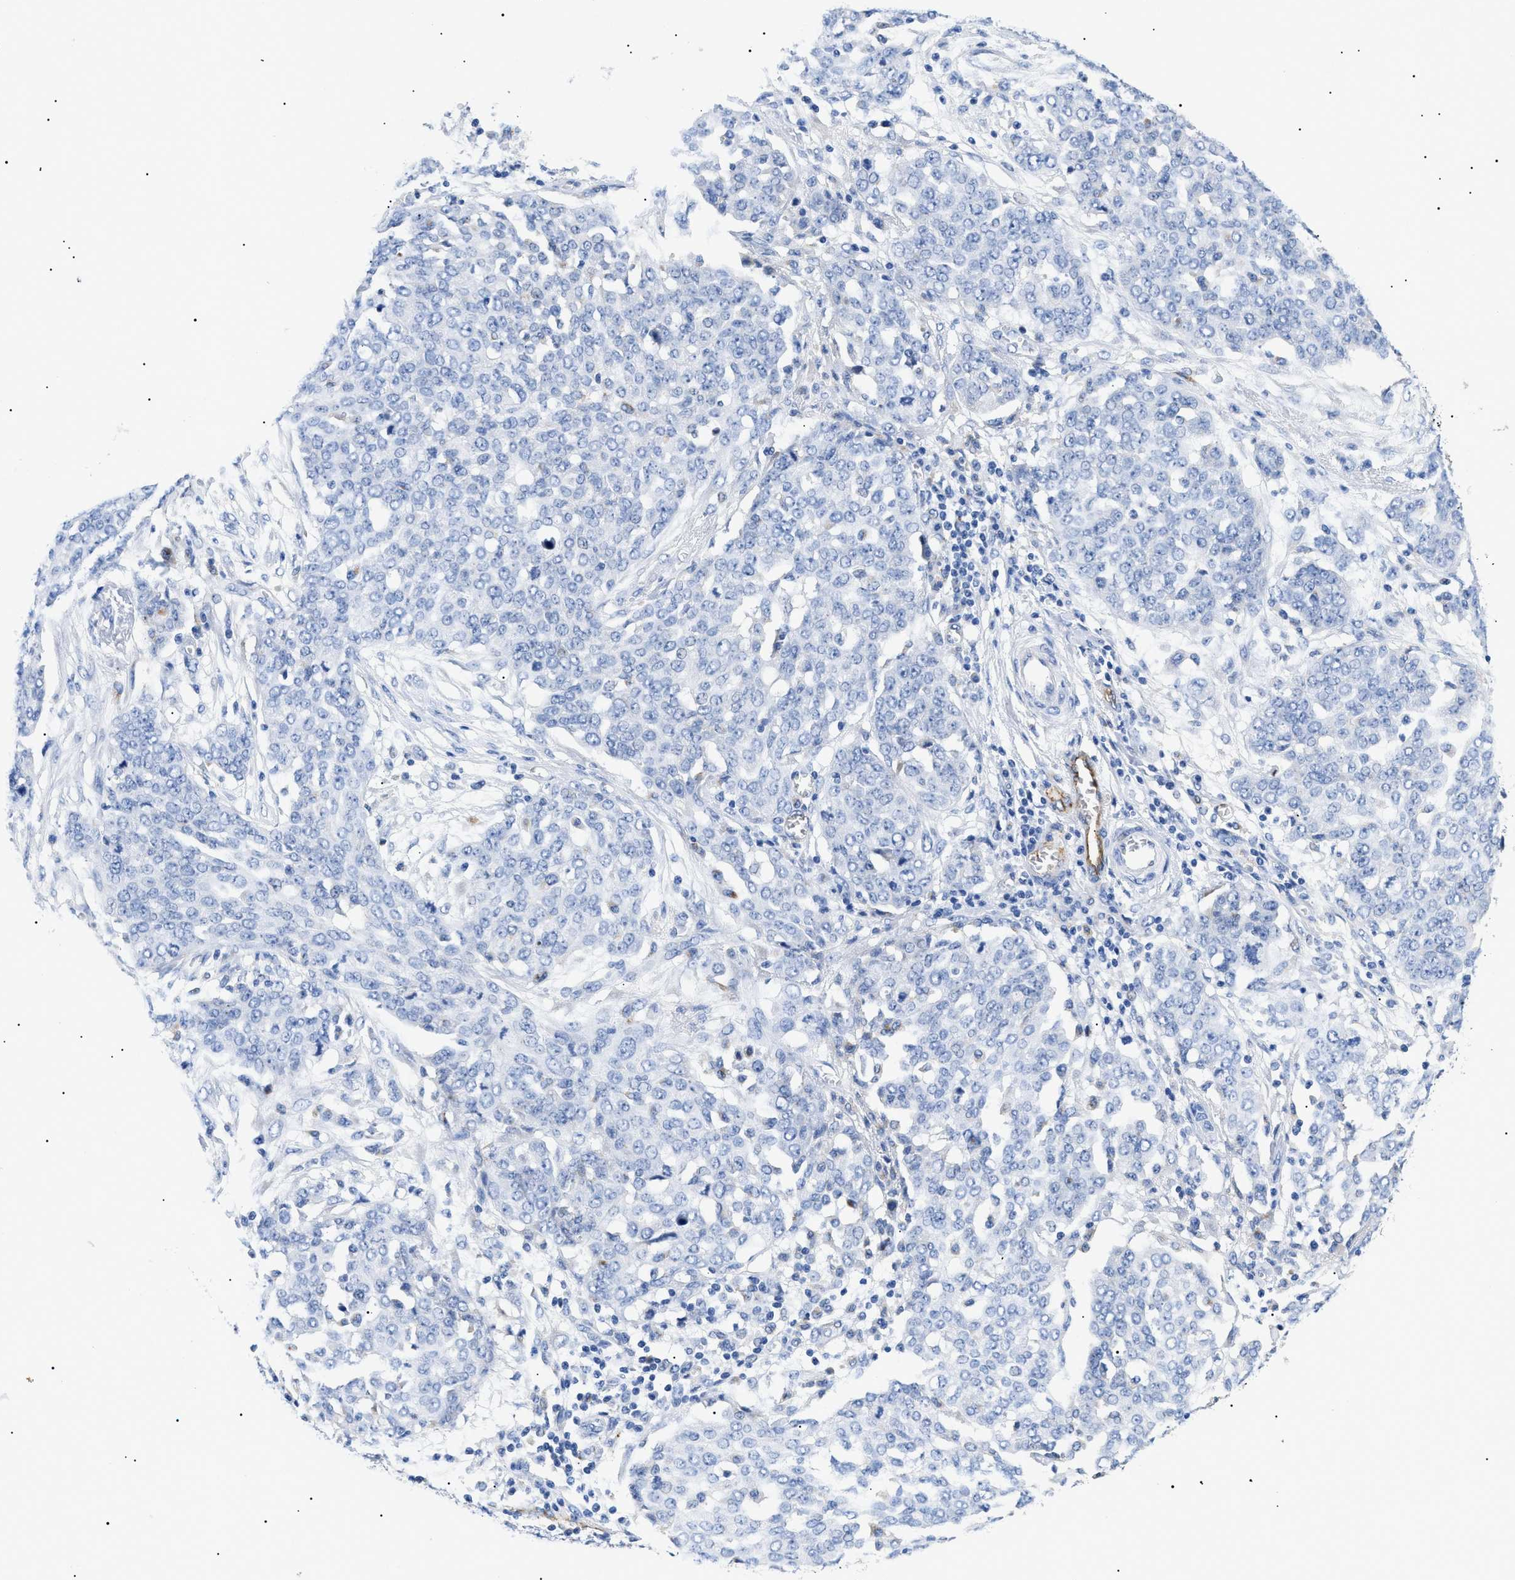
{"staining": {"intensity": "negative", "quantity": "none", "location": "none"}, "tissue": "ovarian cancer", "cell_type": "Tumor cells", "image_type": "cancer", "snomed": [{"axis": "morphology", "description": "Cystadenocarcinoma, serous, NOS"}, {"axis": "topography", "description": "Soft tissue"}, {"axis": "topography", "description": "Ovary"}], "caption": "A photomicrograph of human ovarian cancer is negative for staining in tumor cells. (DAB immunohistochemistry (IHC) with hematoxylin counter stain).", "gene": "ACKR1", "patient": {"sex": "female", "age": 57}}